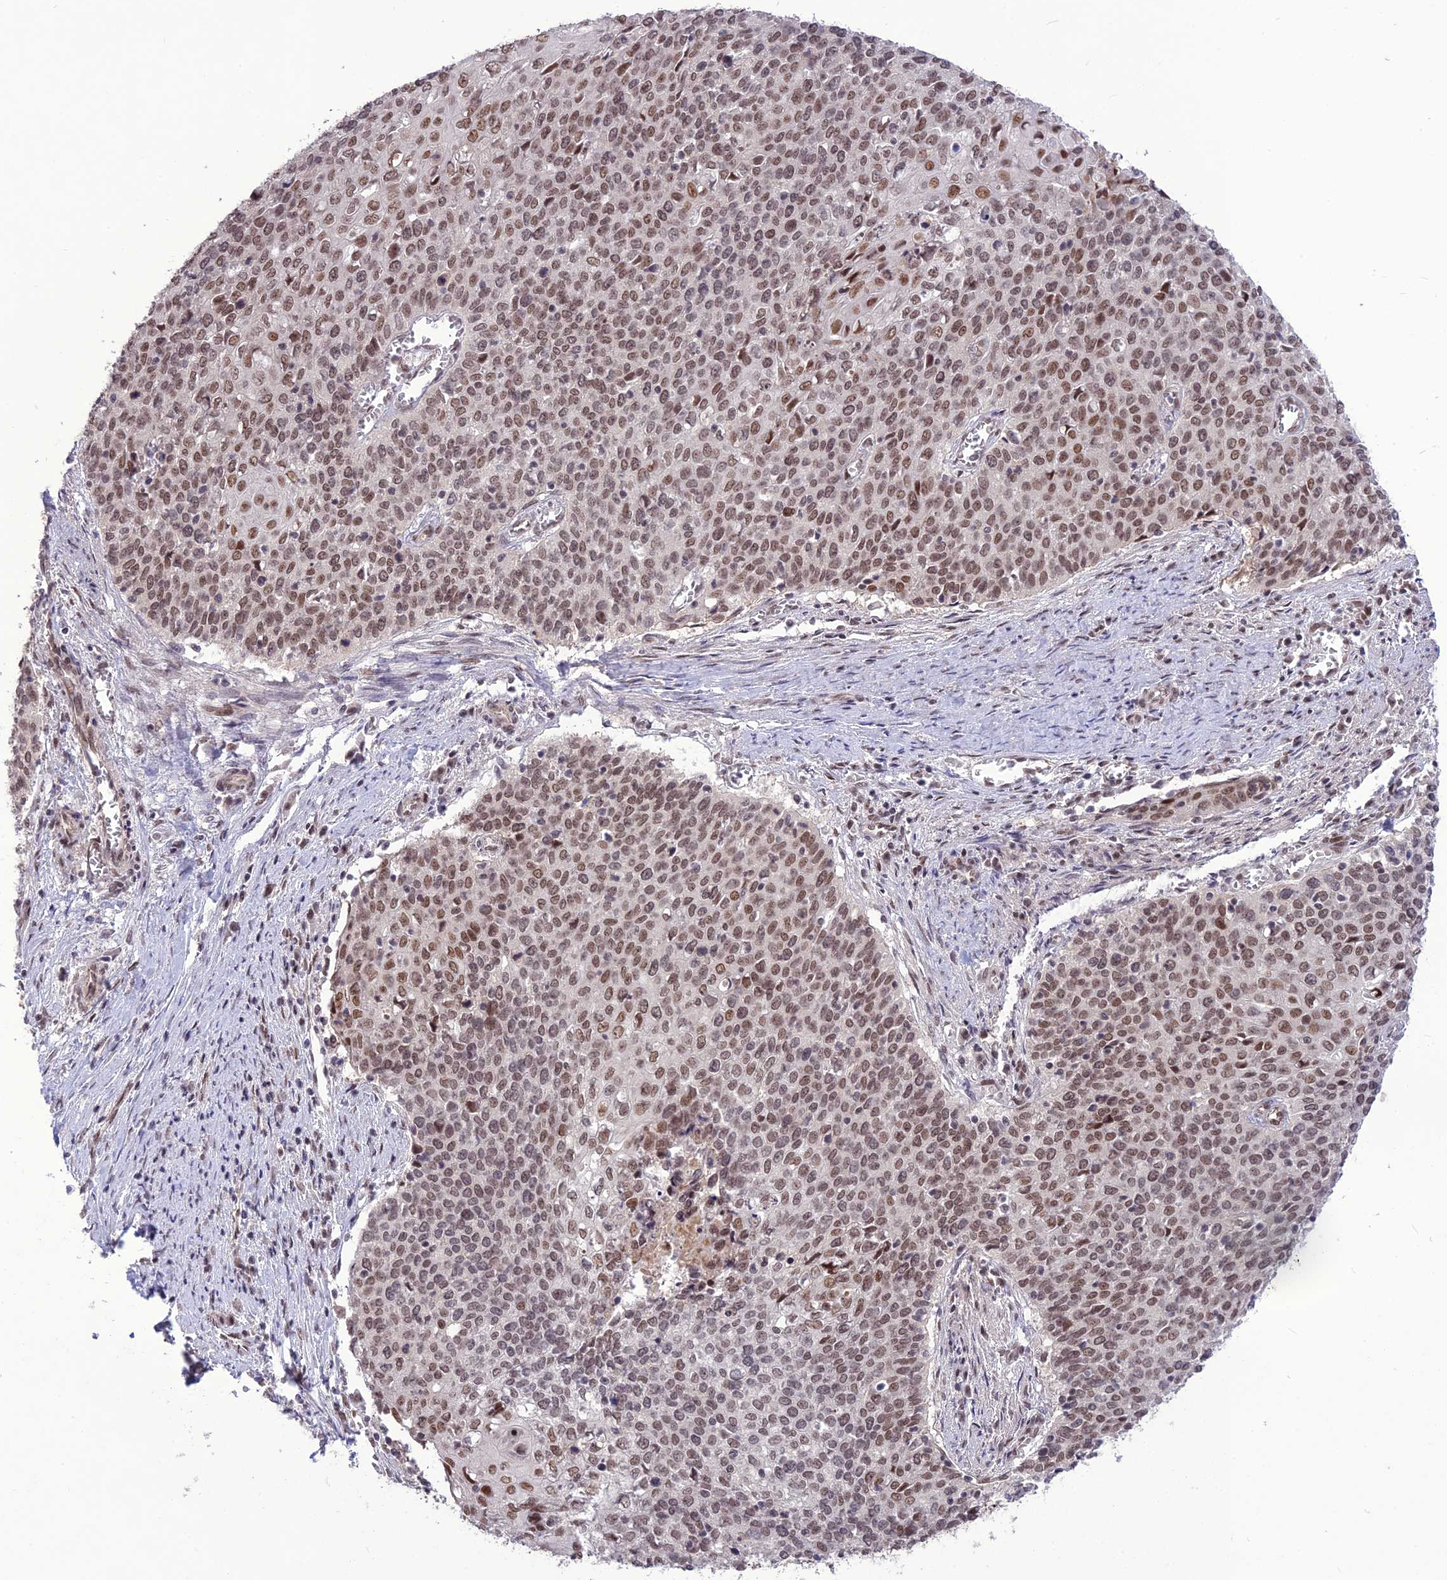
{"staining": {"intensity": "moderate", "quantity": ">75%", "location": "nuclear"}, "tissue": "cervical cancer", "cell_type": "Tumor cells", "image_type": "cancer", "snomed": [{"axis": "morphology", "description": "Squamous cell carcinoma, NOS"}, {"axis": "topography", "description": "Cervix"}], "caption": "IHC staining of cervical cancer (squamous cell carcinoma), which exhibits medium levels of moderate nuclear expression in approximately >75% of tumor cells indicating moderate nuclear protein positivity. The staining was performed using DAB (brown) for protein detection and nuclei were counterstained in hematoxylin (blue).", "gene": "DIS3", "patient": {"sex": "female", "age": 39}}